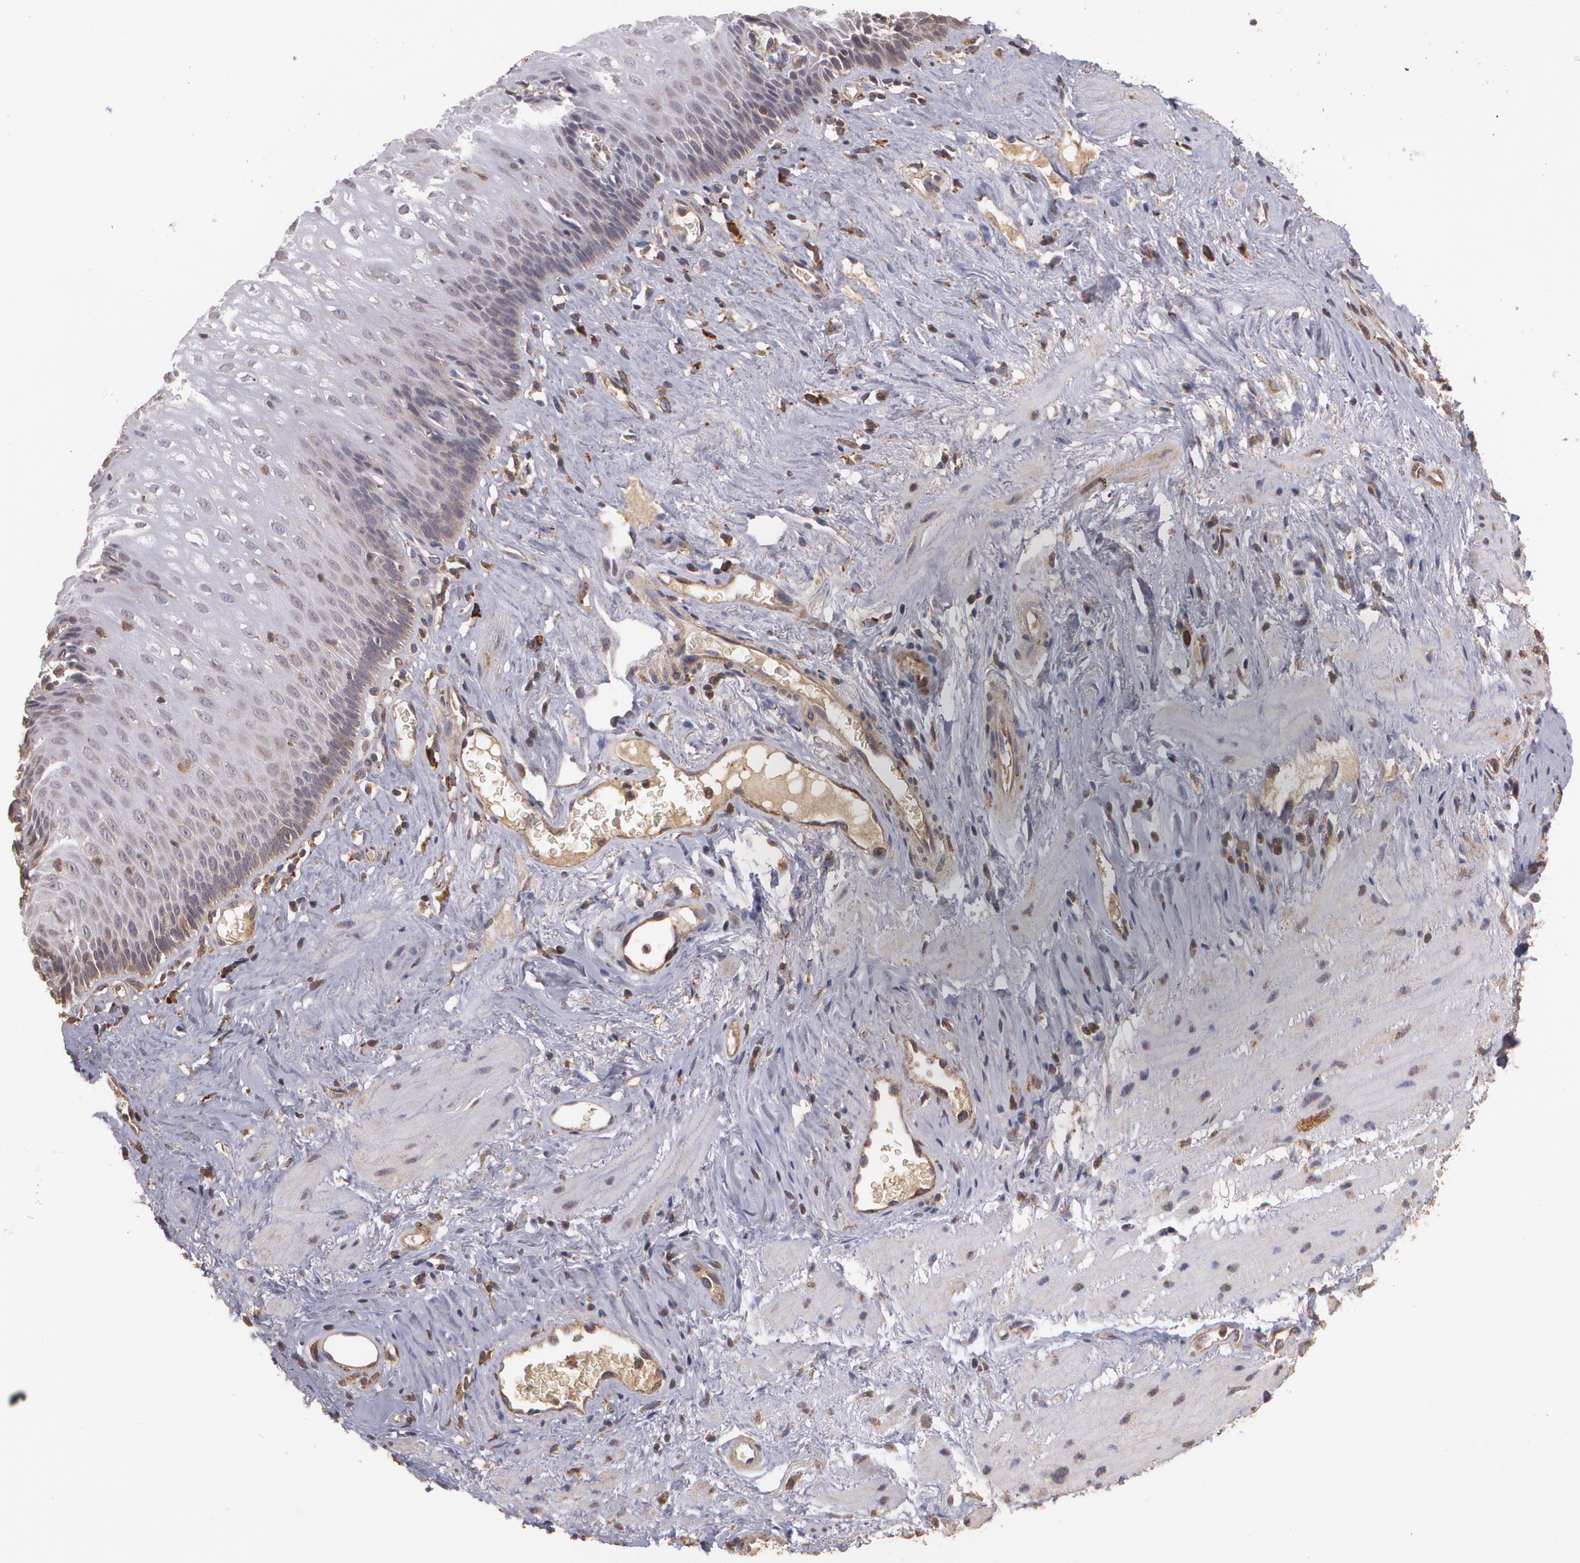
{"staining": {"intensity": "moderate", "quantity": "<25%", "location": "cytoplasmic/membranous"}, "tissue": "esophagus", "cell_type": "Squamous epithelial cells", "image_type": "normal", "snomed": [{"axis": "morphology", "description": "Normal tissue, NOS"}, {"axis": "topography", "description": "Esophagus"}], "caption": "A low amount of moderate cytoplasmic/membranous positivity is identified in approximately <25% of squamous epithelial cells in benign esophagus. The protein is stained brown, and the nuclei are stained in blue (DAB IHC with brightfield microscopy, high magnification).", "gene": "ECE1", "patient": {"sex": "female", "age": 70}}